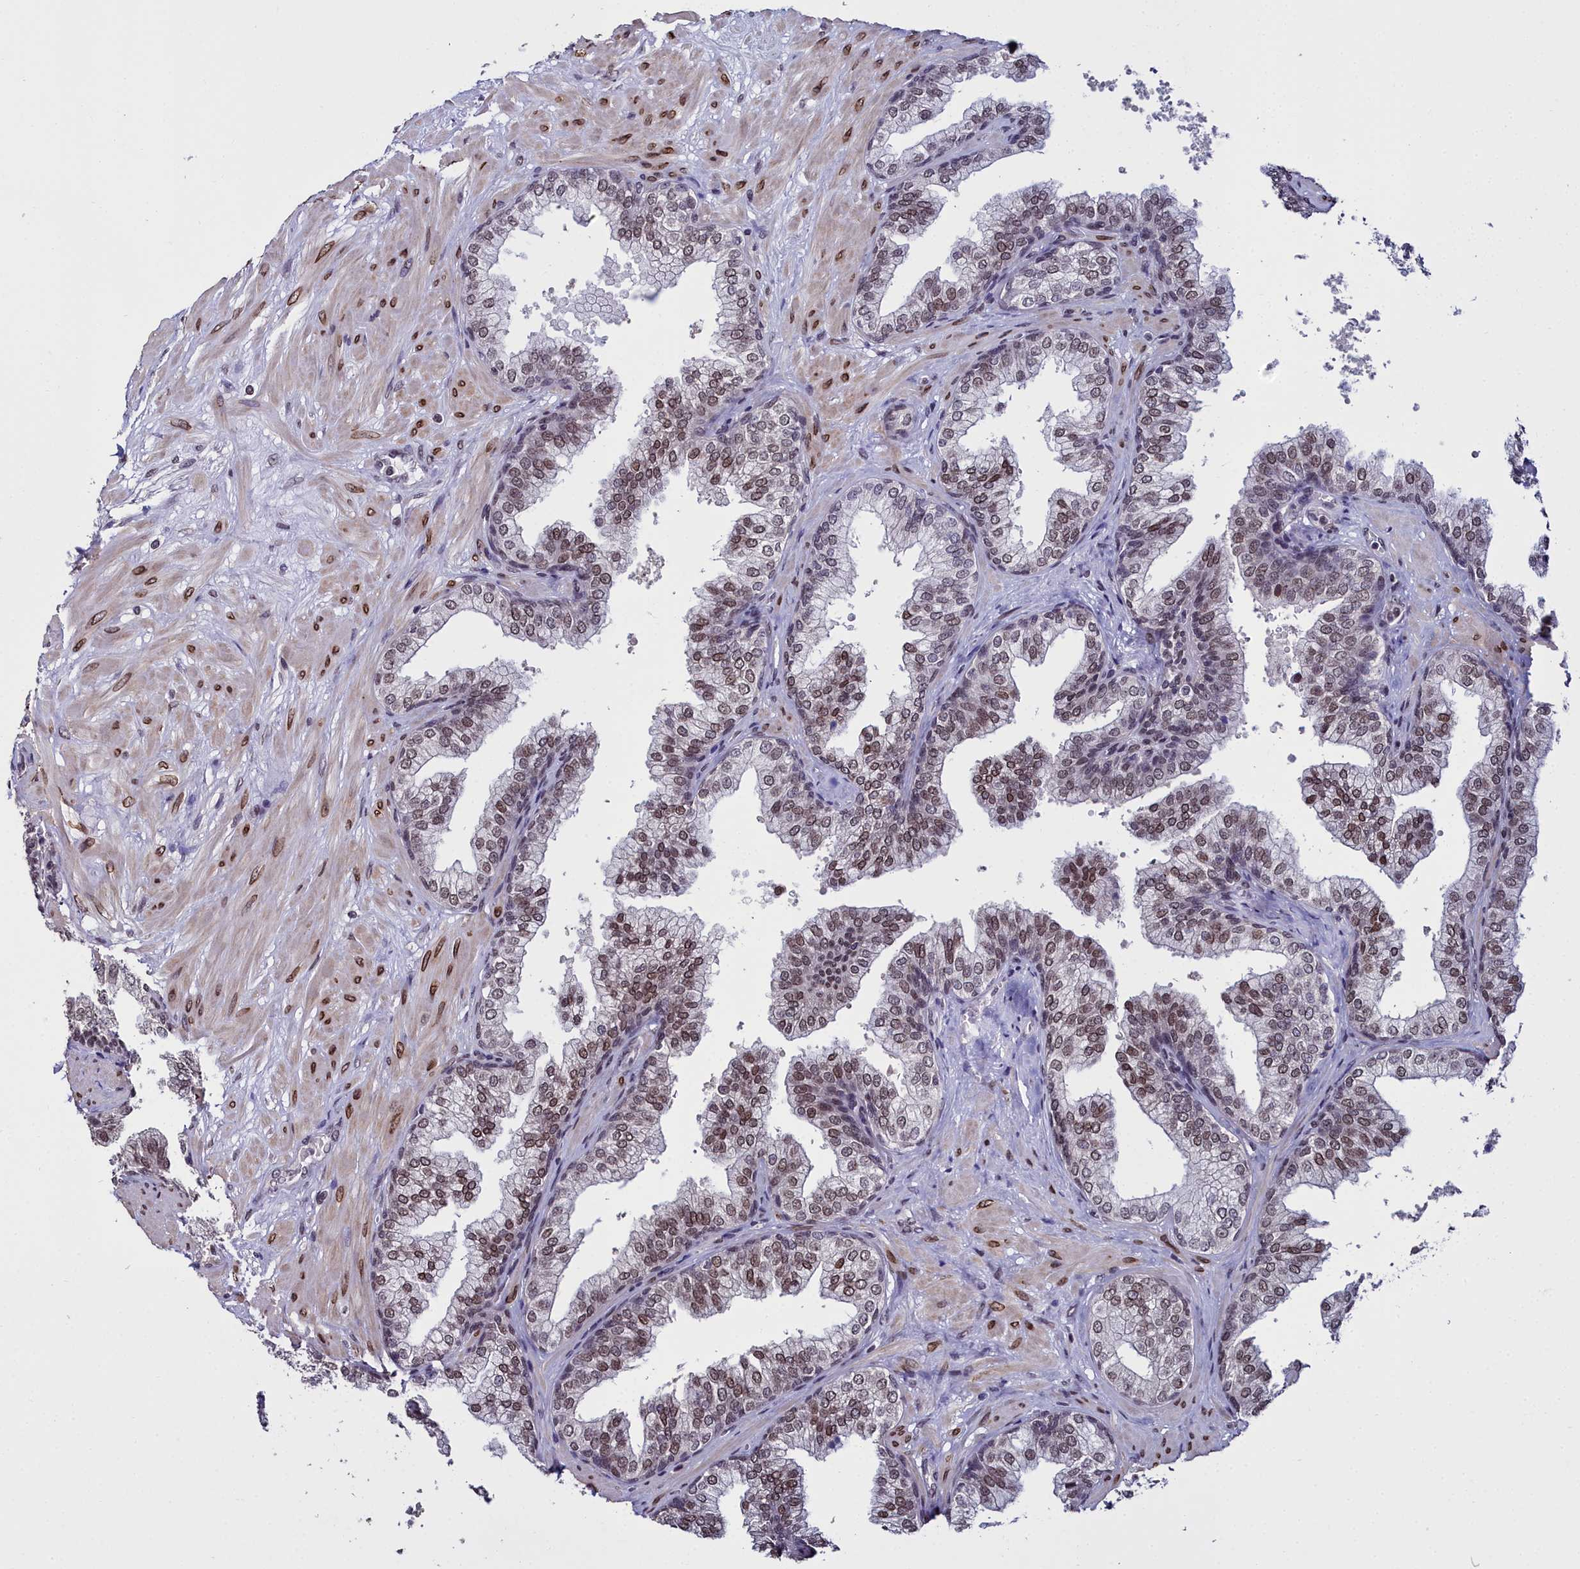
{"staining": {"intensity": "moderate", "quantity": ">75%", "location": "nuclear"}, "tissue": "prostate", "cell_type": "Glandular cells", "image_type": "normal", "snomed": [{"axis": "morphology", "description": "Normal tissue, NOS"}, {"axis": "topography", "description": "Prostate"}], "caption": "Benign prostate exhibits moderate nuclear positivity in approximately >75% of glandular cells, visualized by immunohistochemistry. The staining was performed using DAB (3,3'-diaminobenzidine), with brown indicating positive protein expression. Nuclei are stained blue with hematoxylin.", "gene": "CCDC97", "patient": {"sex": "male", "age": 60}}